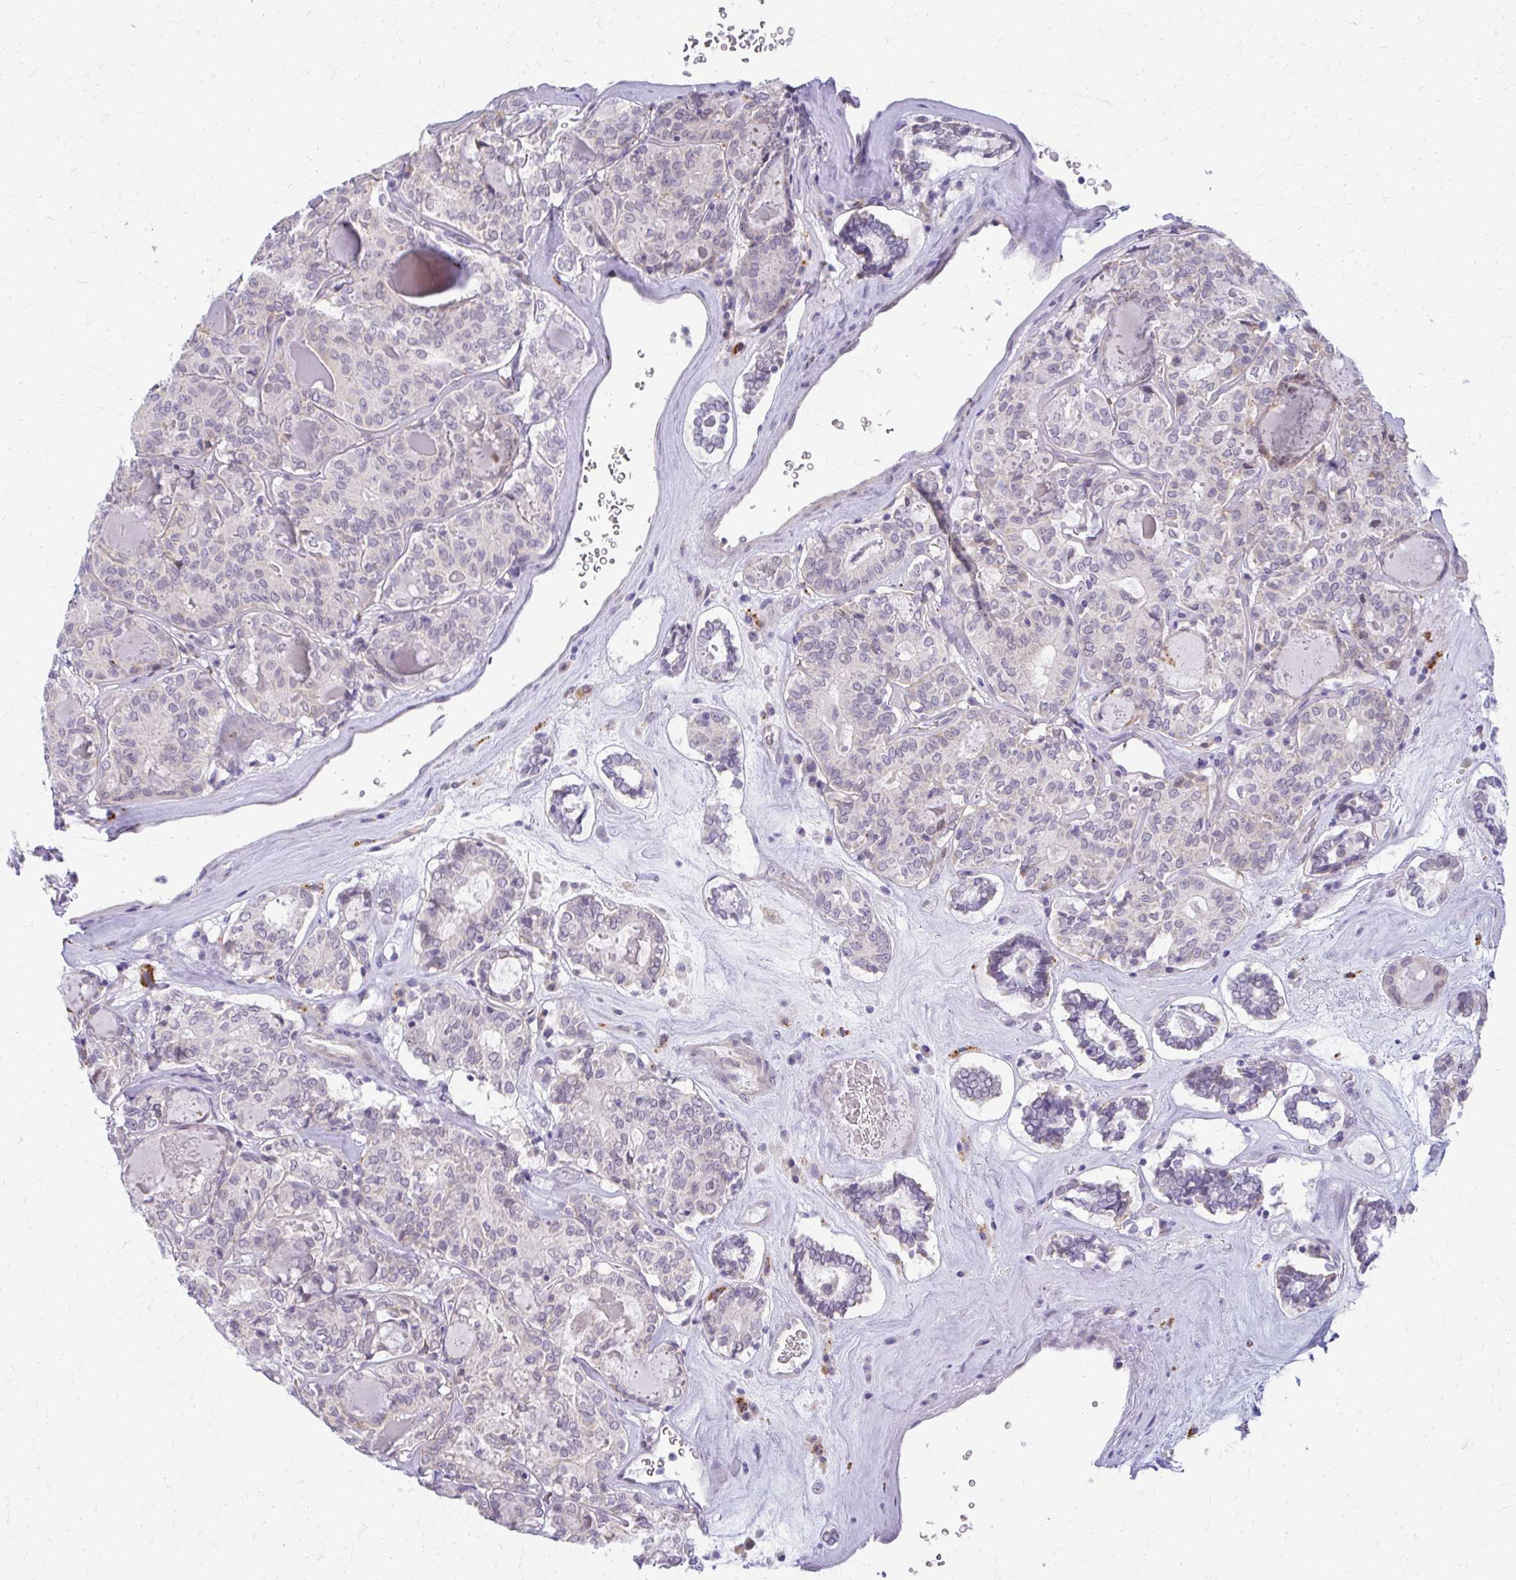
{"staining": {"intensity": "negative", "quantity": "none", "location": "none"}, "tissue": "thyroid cancer", "cell_type": "Tumor cells", "image_type": "cancer", "snomed": [{"axis": "morphology", "description": "Papillary adenocarcinoma, NOS"}, {"axis": "topography", "description": "Thyroid gland"}], "caption": "Tumor cells are negative for protein expression in human thyroid cancer (papillary adenocarcinoma).", "gene": "TEX33", "patient": {"sex": "female", "age": 72}}